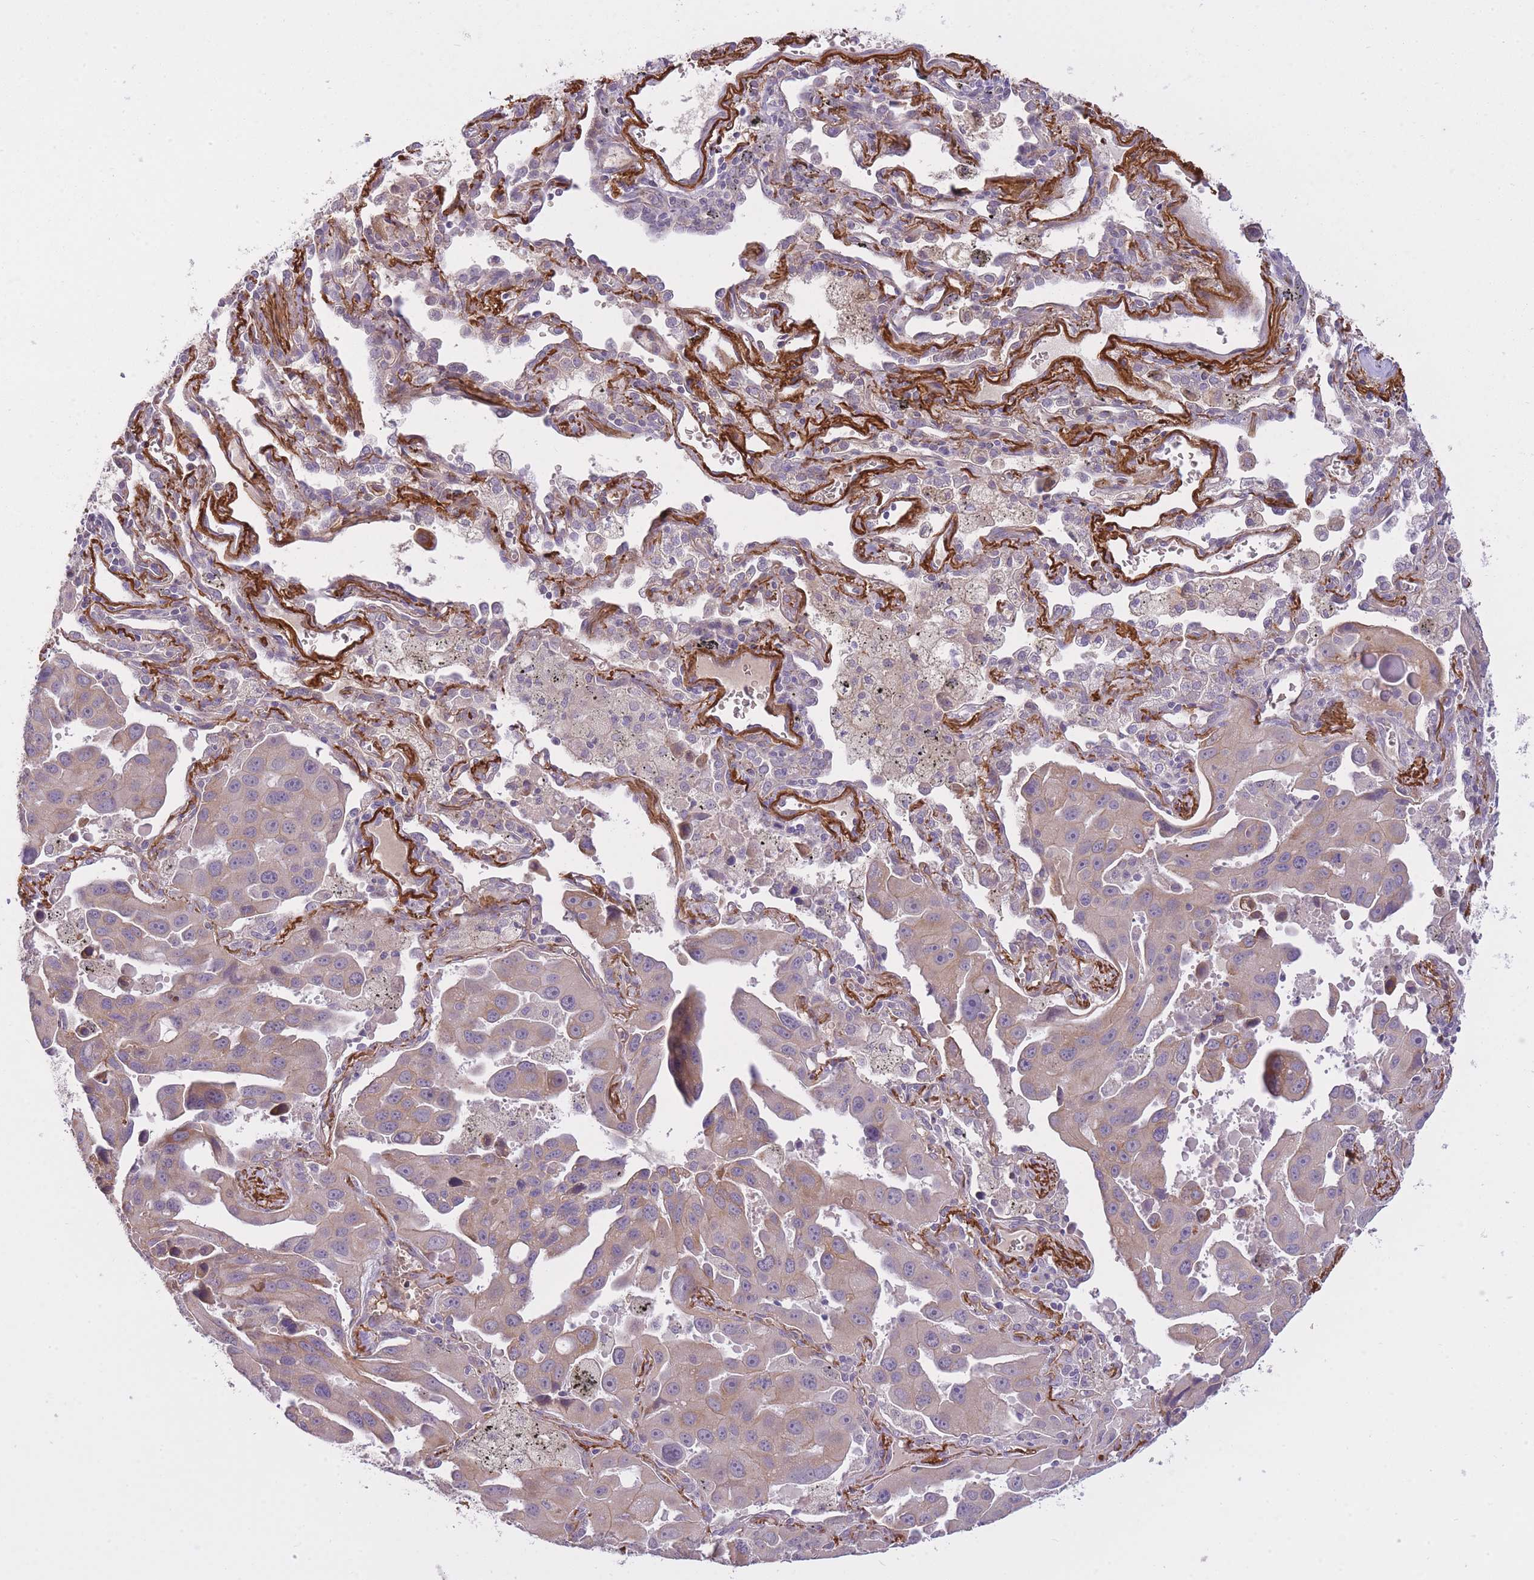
{"staining": {"intensity": "moderate", "quantity": "25%-75%", "location": "cytoplasmic/membranous"}, "tissue": "lung cancer", "cell_type": "Tumor cells", "image_type": "cancer", "snomed": [{"axis": "morphology", "description": "Adenocarcinoma, NOS"}, {"axis": "topography", "description": "Lung"}], "caption": "High-power microscopy captured an IHC photomicrograph of adenocarcinoma (lung), revealing moderate cytoplasmic/membranous expression in about 25%-75% of tumor cells. (DAB (3,3'-diaminobenzidine) = brown stain, brightfield microscopy at high magnification).", "gene": "REV1", "patient": {"sex": "male", "age": 66}}